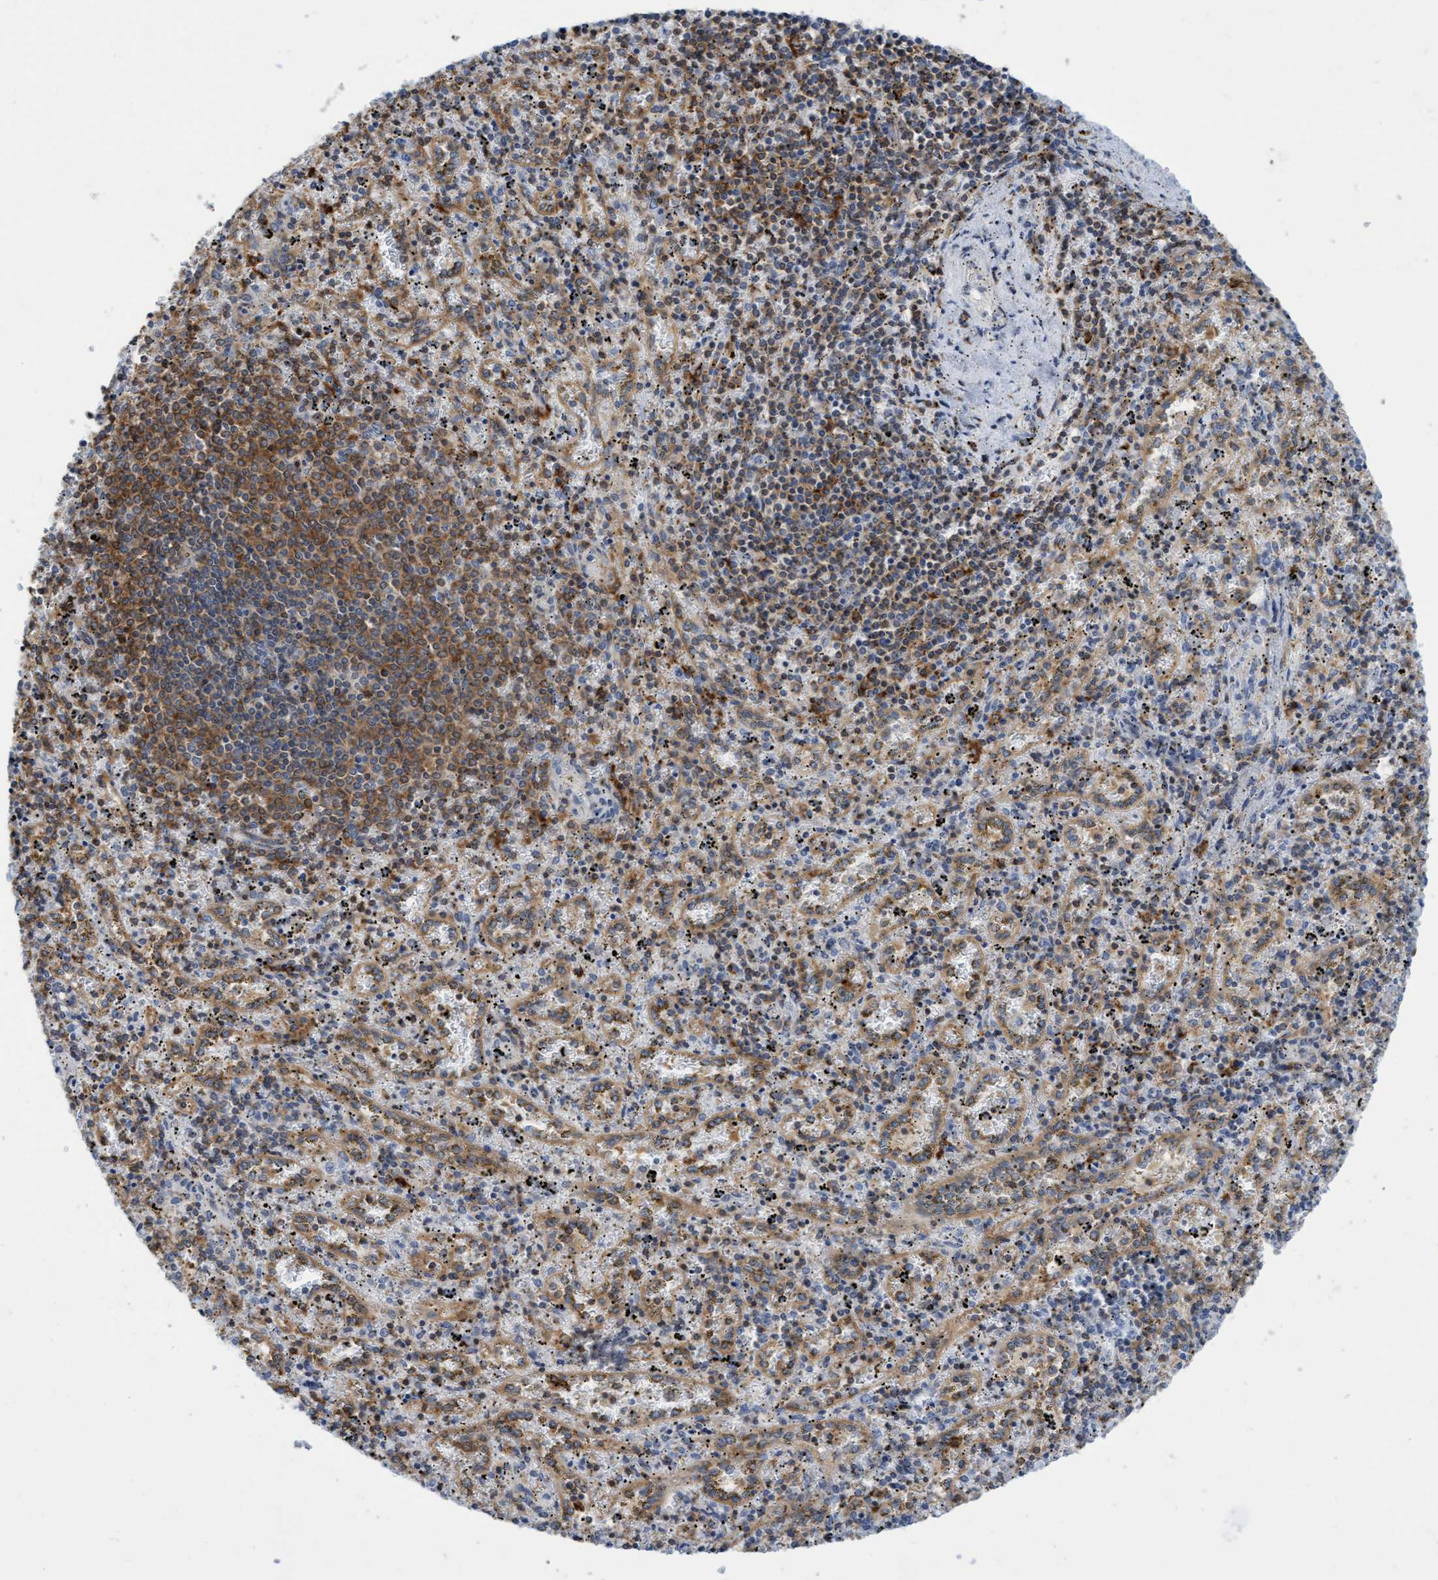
{"staining": {"intensity": "moderate", "quantity": "<25%", "location": "cytoplasmic/membranous"}, "tissue": "spleen", "cell_type": "Cells in red pulp", "image_type": "normal", "snomed": [{"axis": "morphology", "description": "Normal tissue, NOS"}, {"axis": "topography", "description": "Spleen"}], "caption": "A high-resolution image shows immunohistochemistry (IHC) staining of benign spleen, which reveals moderate cytoplasmic/membranous positivity in approximately <25% of cells in red pulp.", "gene": "FNBP1", "patient": {"sex": "male", "age": 11}}